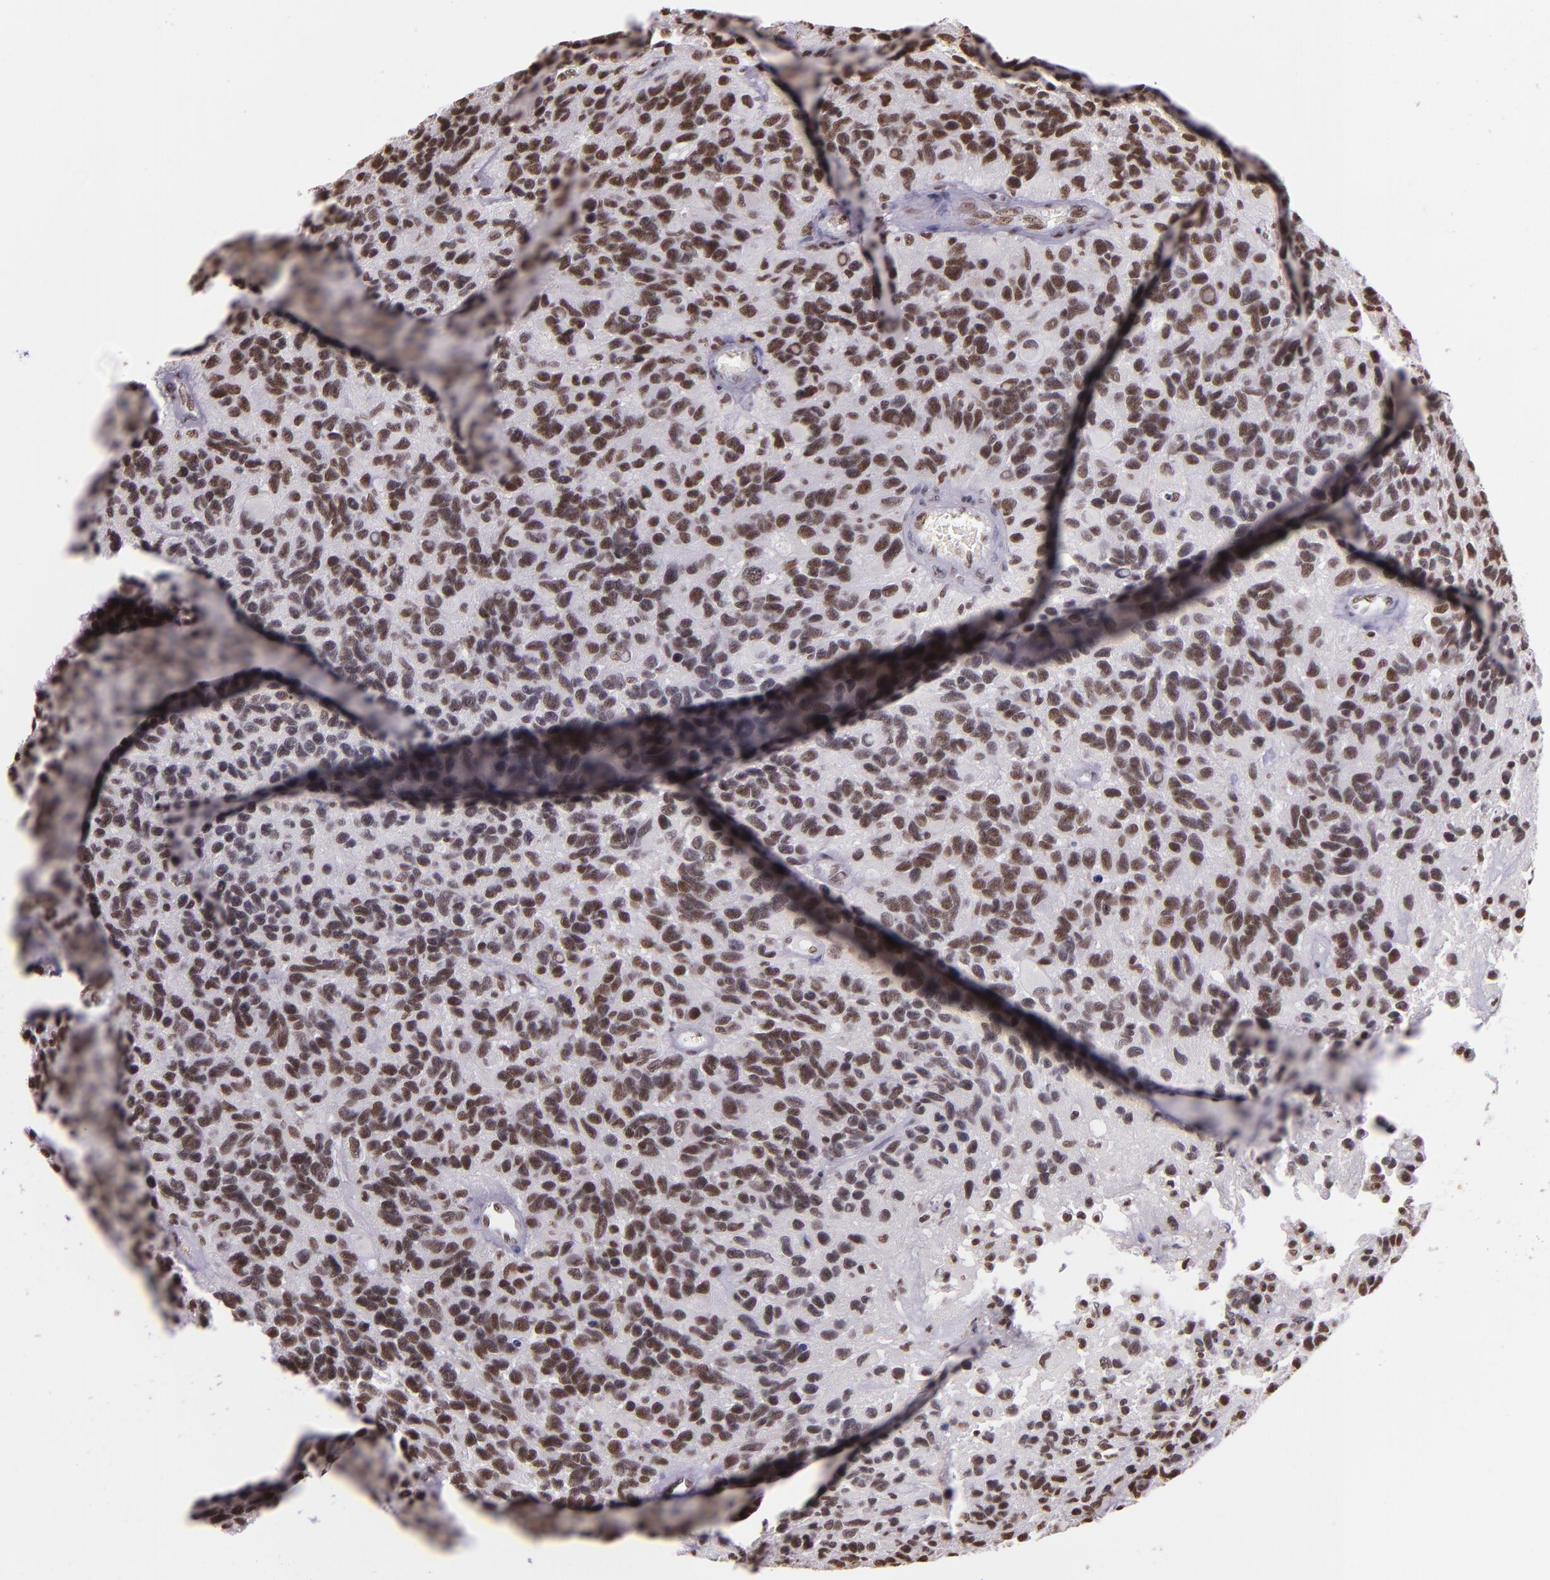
{"staining": {"intensity": "moderate", "quantity": ">75%", "location": "nuclear"}, "tissue": "glioma", "cell_type": "Tumor cells", "image_type": "cancer", "snomed": [{"axis": "morphology", "description": "Glioma, malignant, High grade"}, {"axis": "topography", "description": "Brain"}], "caption": "This histopathology image demonstrates immunohistochemistry (IHC) staining of glioma, with medium moderate nuclear staining in about >75% of tumor cells.", "gene": "USF1", "patient": {"sex": "male", "age": 77}}